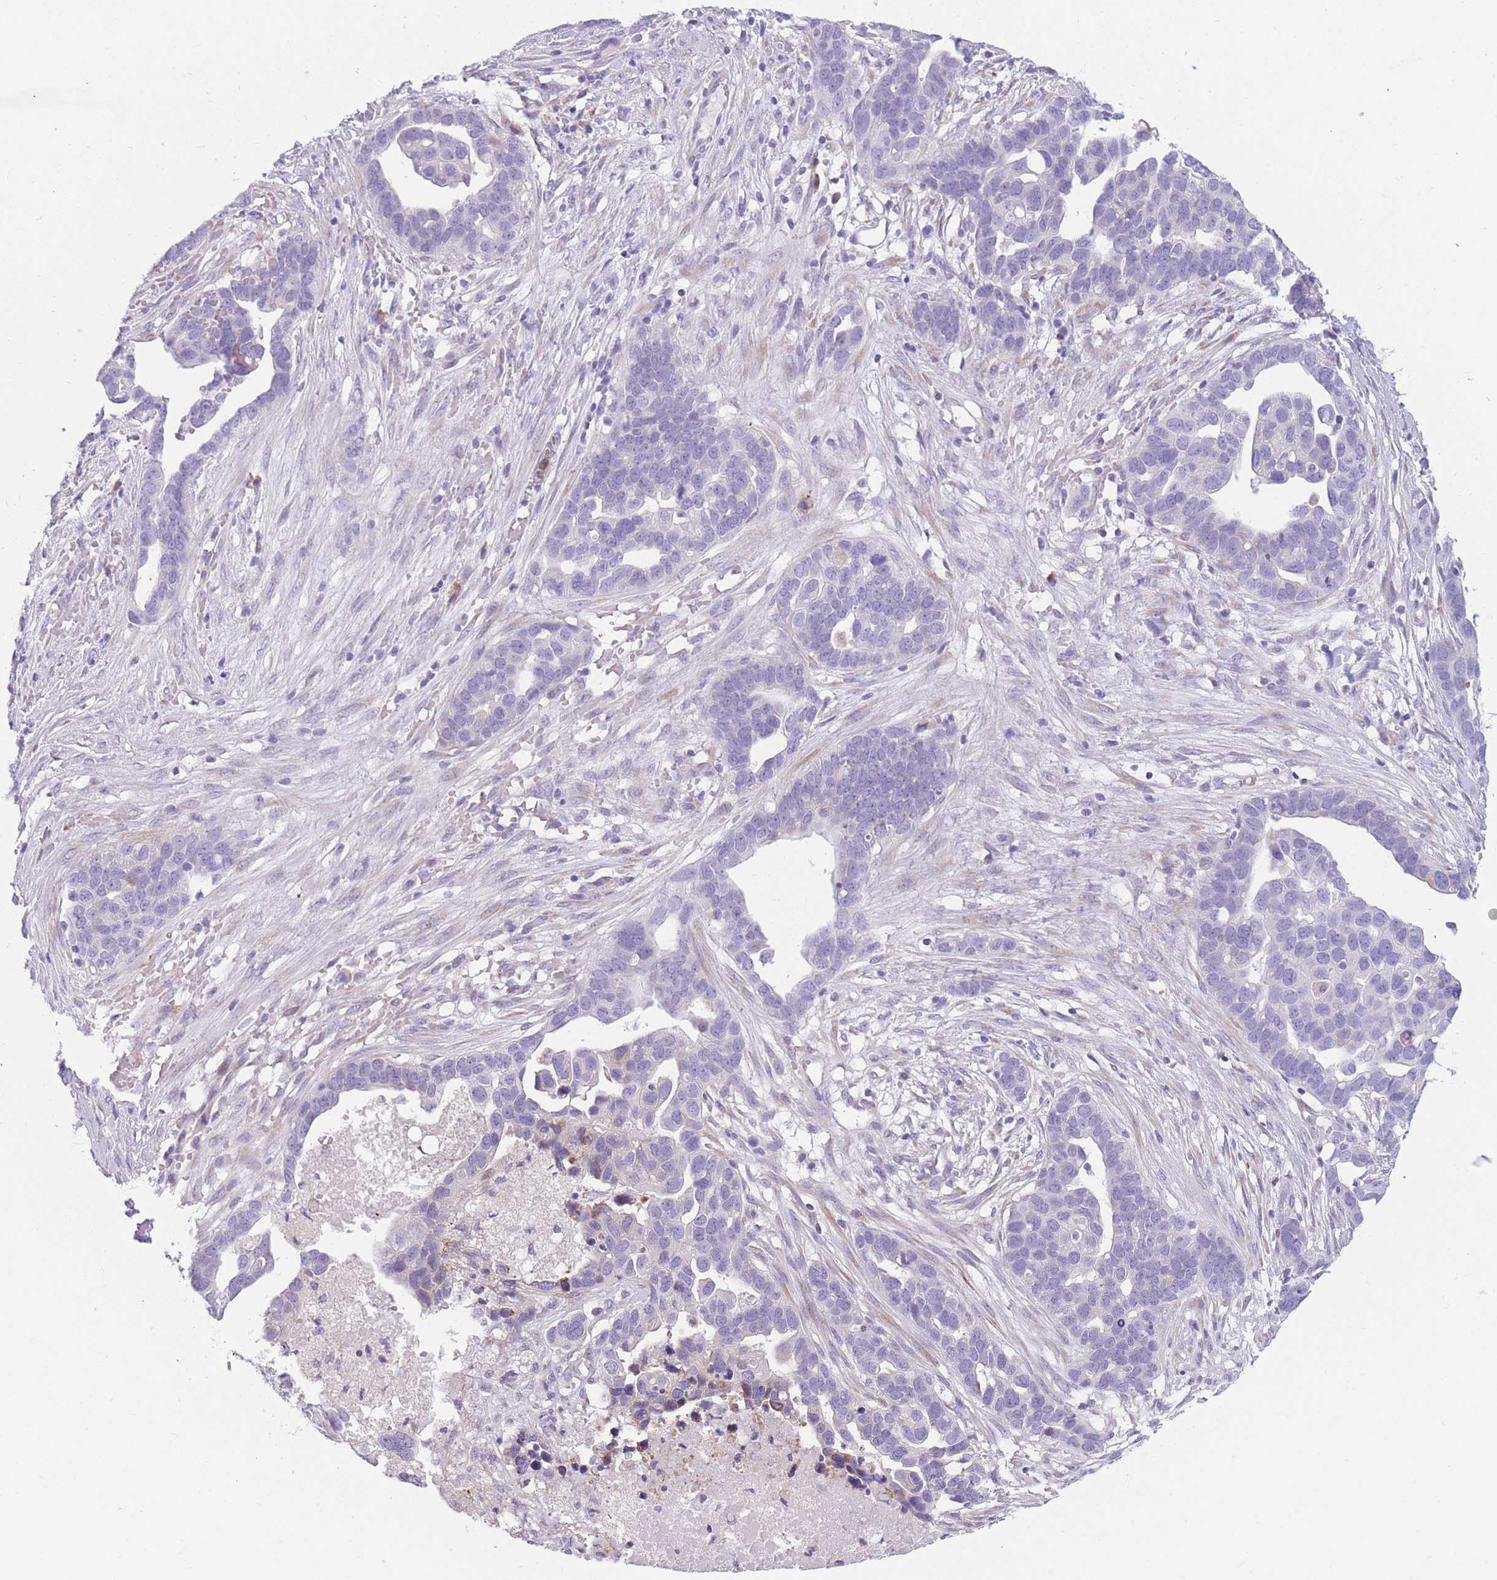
{"staining": {"intensity": "negative", "quantity": "none", "location": "none"}, "tissue": "ovarian cancer", "cell_type": "Tumor cells", "image_type": "cancer", "snomed": [{"axis": "morphology", "description": "Cystadenocarcinoma, serous, NOS"}, {"axis": "topography", "description": "Ovary"}], "caption": "The photomicrograph exhibits no staining of tumor cells in ovarian serous cystadenocarcinoma. (Immunohistochemistry, brightfield microscopy, high magnification).", "gene": "COL27A1", "patient": {"sex": "female", "age": 54}}